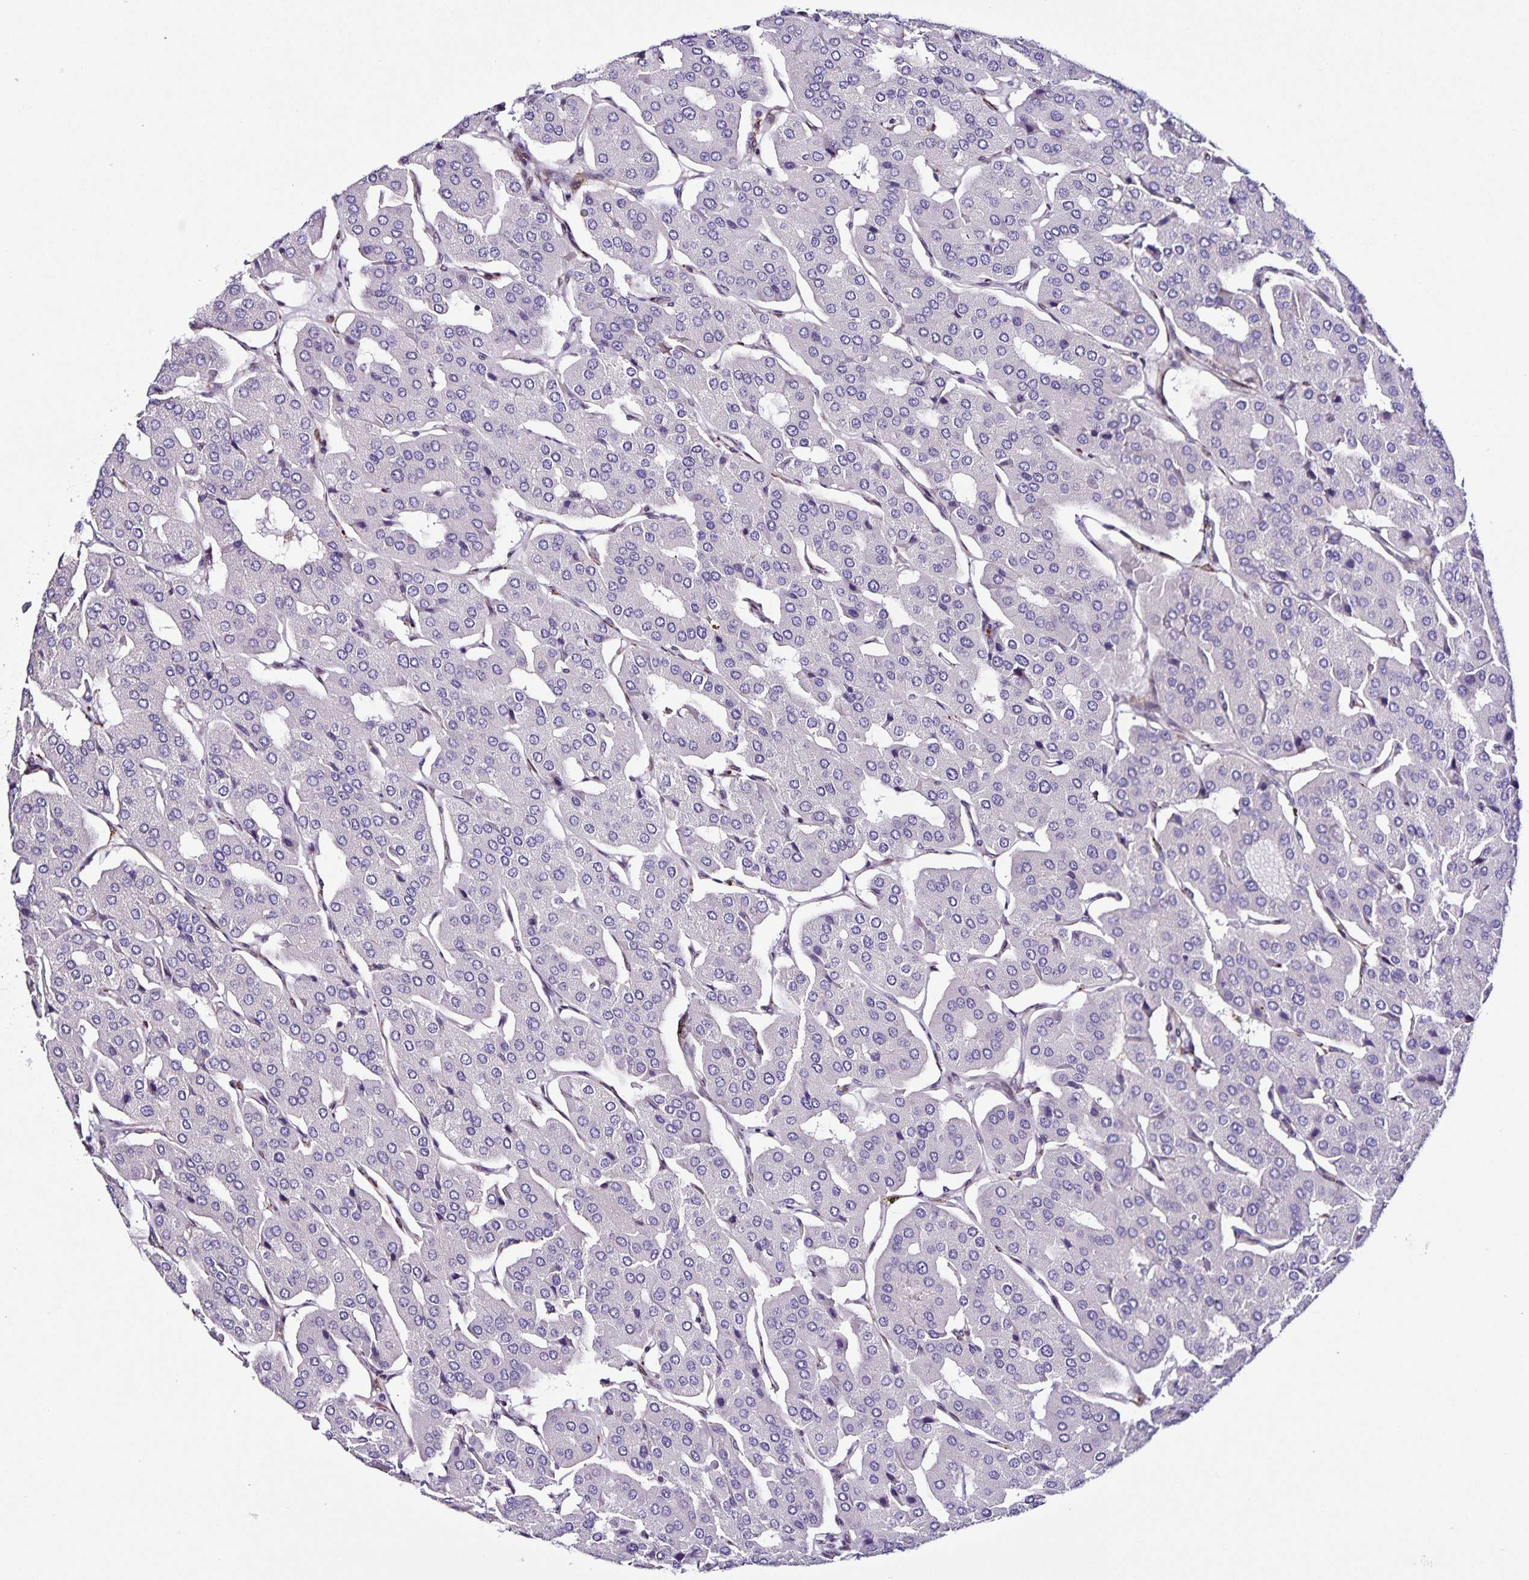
{"staining": {"intensity": "negative", "quantity": "none", "location": "none"}, "tissue": "parathyroid gland", "cell_type": "Glandular cells", "image_type": "normal", "snomed": [{"axis": "morphology", "description": "Normal tissue, NOS"}, {"axis": "morphology", "description": "Adenoma, NOS"}, {"axis": "topography", "description": "Parathyroid gland"}], "caption": "A histopathology image of parathyroid gland stained for a protein reveals no brown staining in glandular cells. Brightfield microscopy of immunohistochemistry (IHC) stained with DAB (3,3'-diaminobenzidine) (brown) and hematoxylin (blue), captured at high magnification.", "gene": "OSBPL5", "patient": {"sex": "female", "age": 86}}